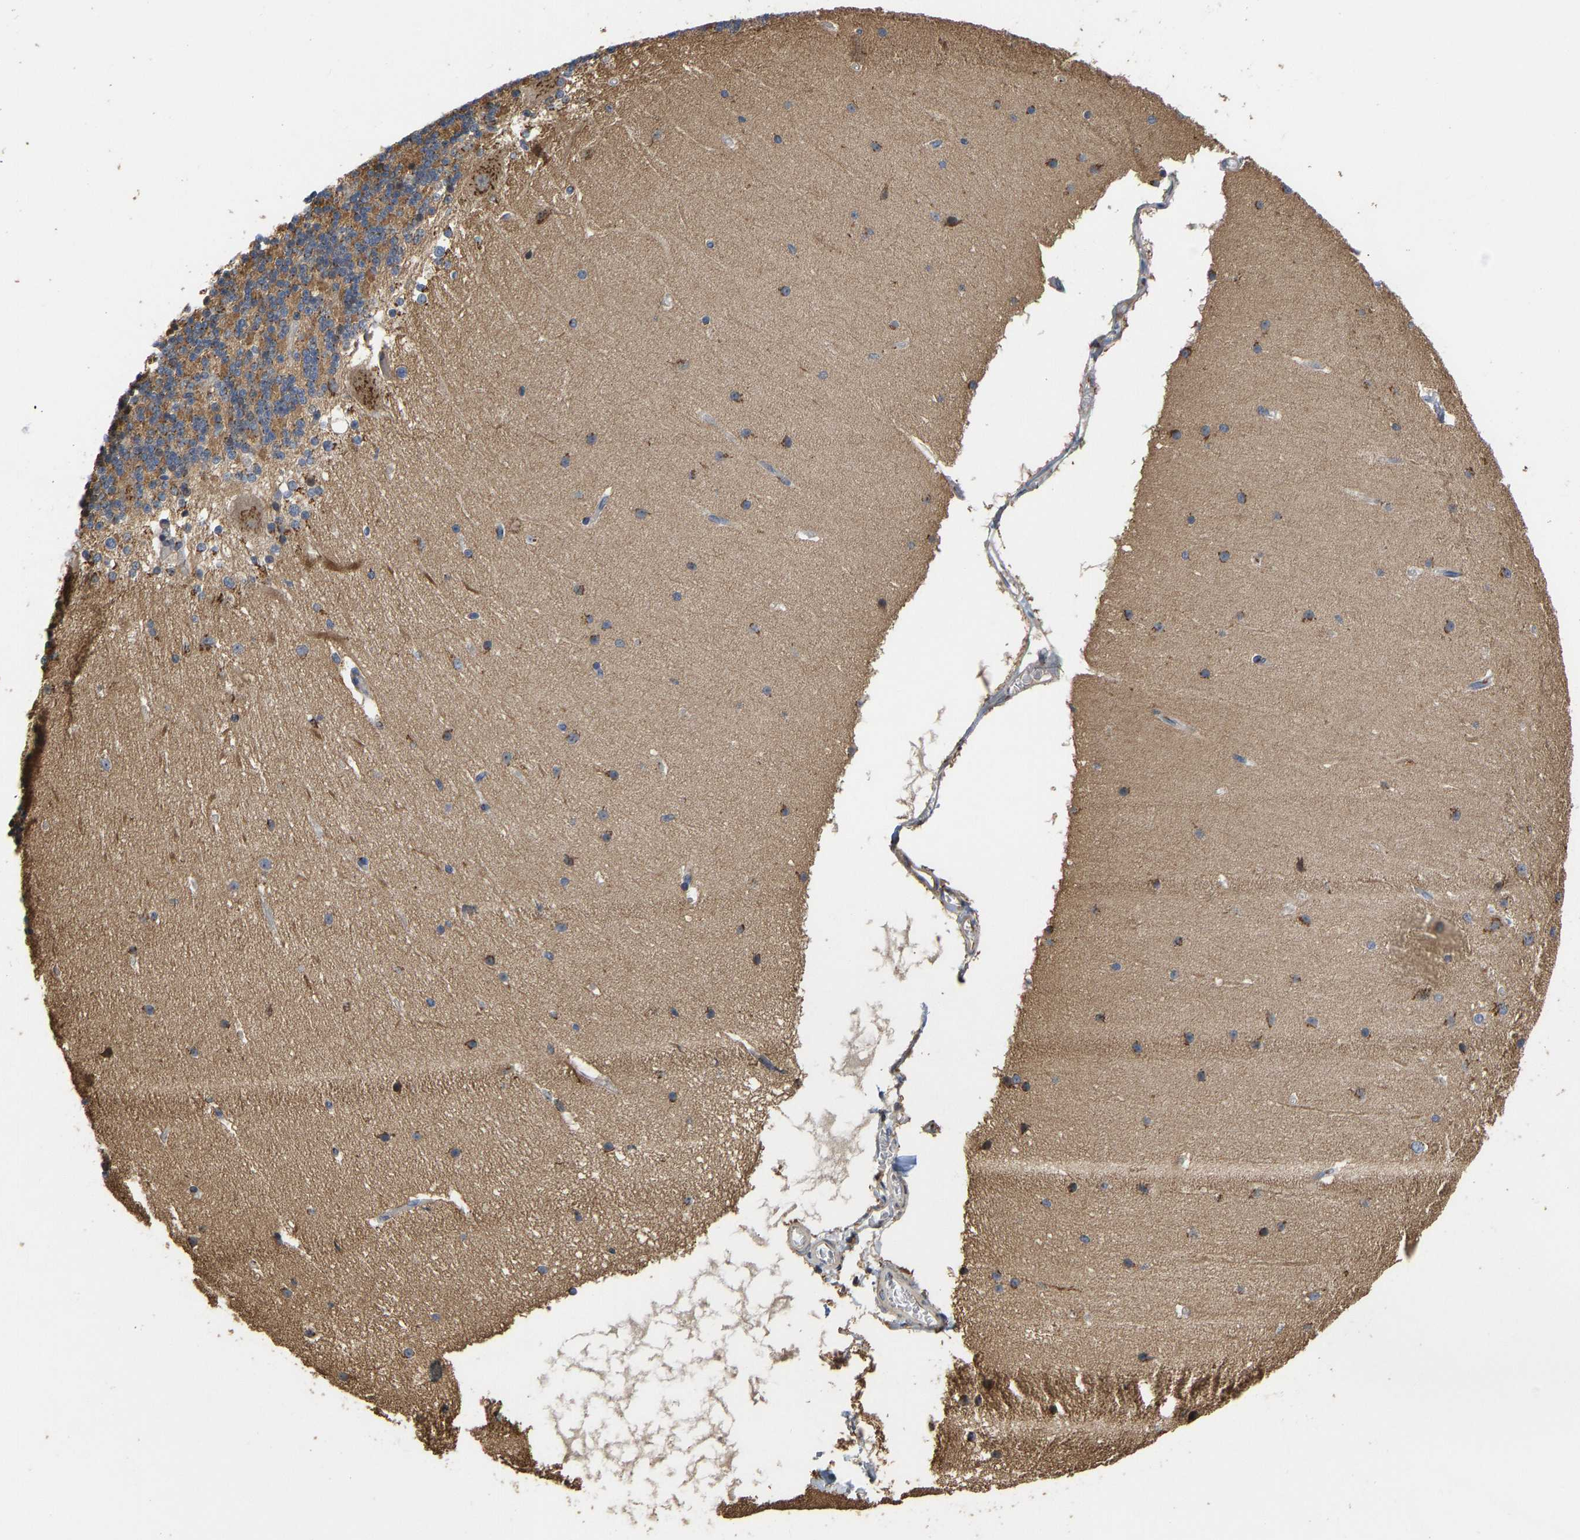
{"staining": {"intensity": "moderate", "quantity": ">75%", "location": "cytoplasmic/membranous"}, "tissue": "cerebellum", "cell_type": "Cells in granular layer", "image_type": "normal", "snomed": [{"axis": "morphology", "description": "Normal tissue, NOS"}, {"axis": "topography", "description": "Cerebellum"}], "caption": "Immunohistochemistry (IHC) of normal human cerebellum demonstrates medium levels of moderate cytoplasmic/membranous positivity in about >75% of cells in granular layer.", "gene": "YIPF4", "patient": {"sex": "female", "age": 19}}